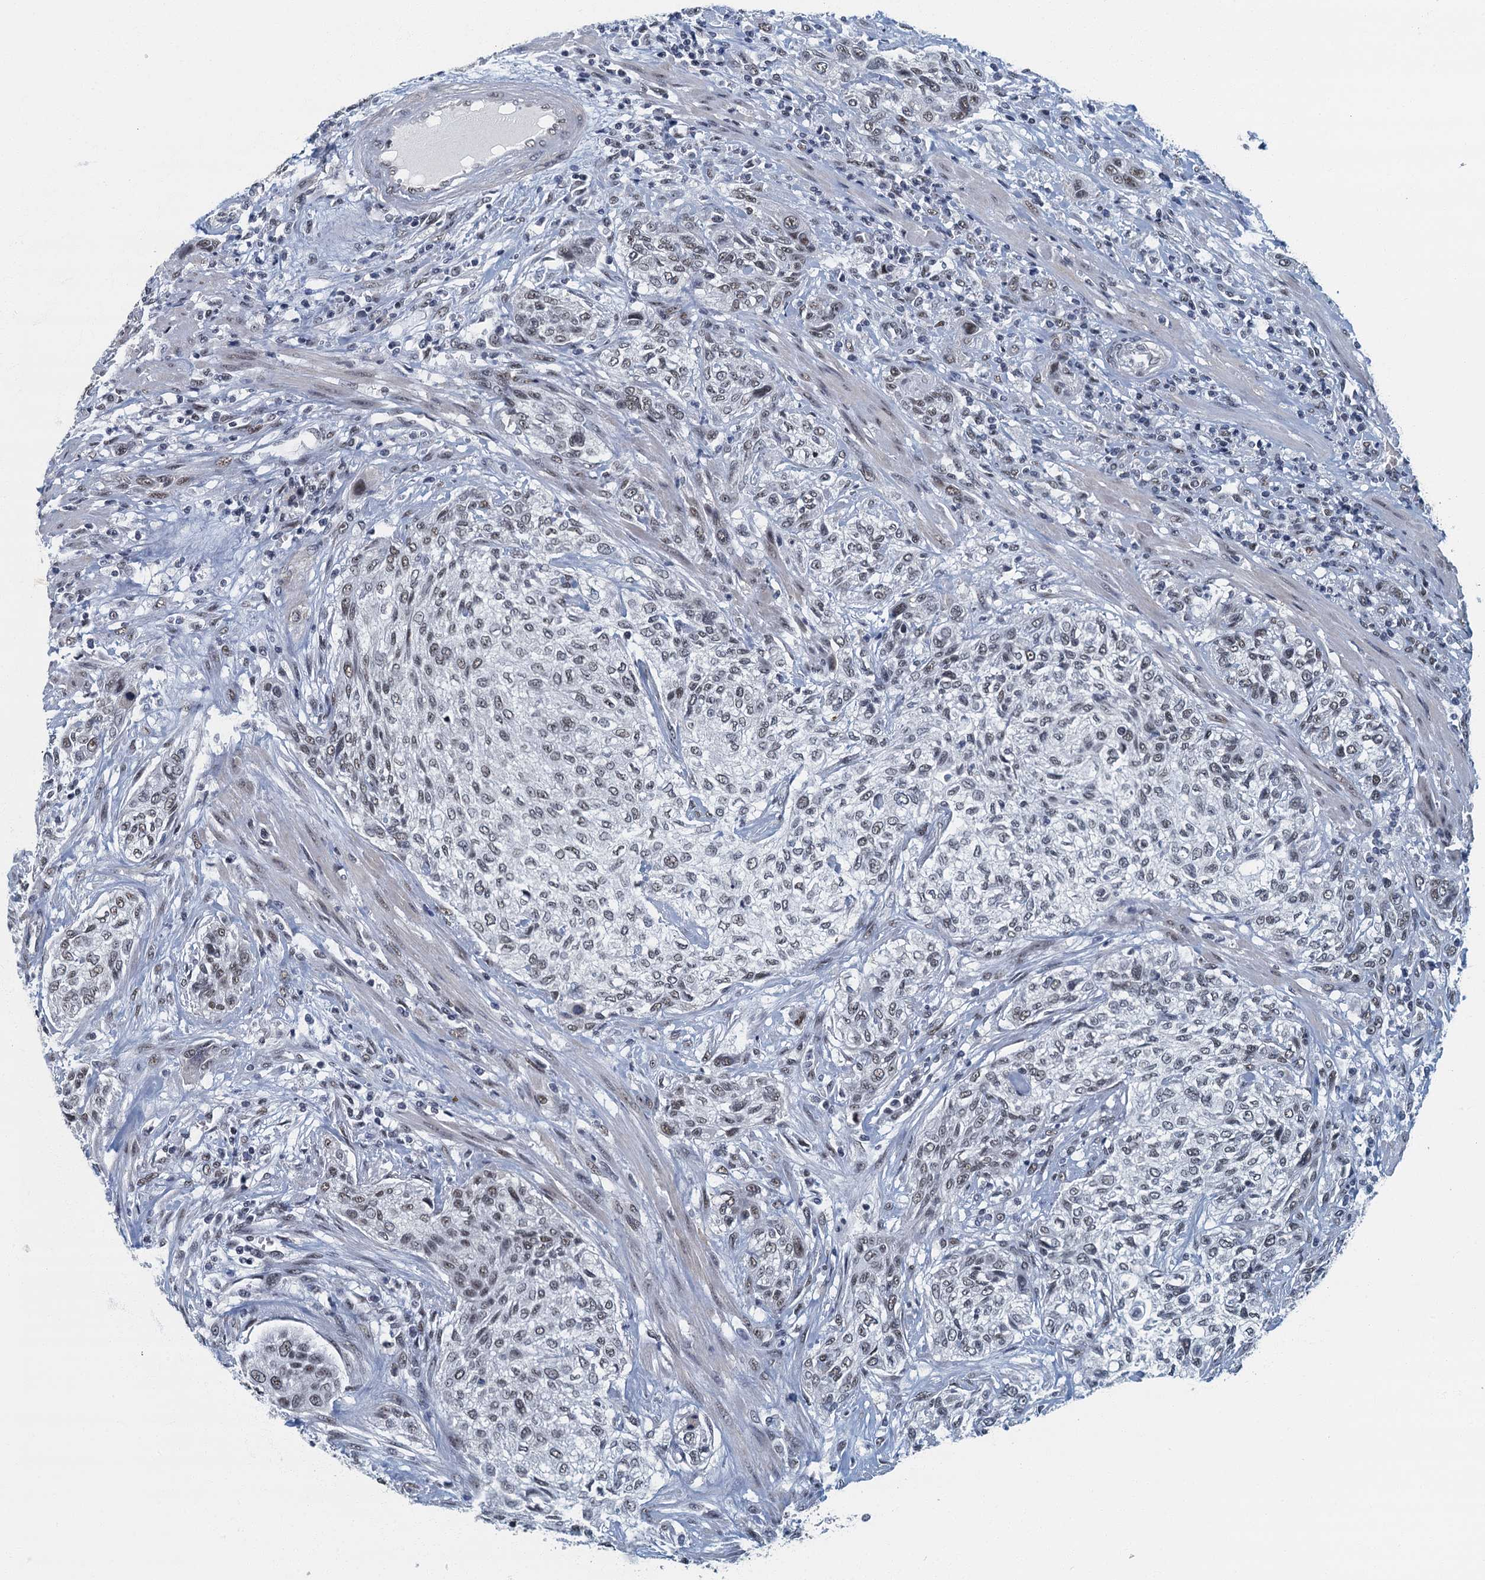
{"staining": {"intensity": "weak", "quantity": "25%-75%", "location": "nuclear"}, "tissue": "urothelial cancer", "cell_type": "Tumor cells", "image_type": "cancer", "snomed": [{"axis": "morphology", "description": "Normal tissue, NOS"}, {"axis": "morphology", "description": "Urothelial carcinoma, NOS"}, {"axis": "topography", "description": "Urinary bladder"}, {"axis": "topography", "description": "Peripheral nerve tissue"}], "caption": "An image of human urothelial cancer stained for a protein exhibits weak nuclear brown staining in tumor cells.", "gene": "GADL1", "patient": {"sex": "male", "age": 35}}